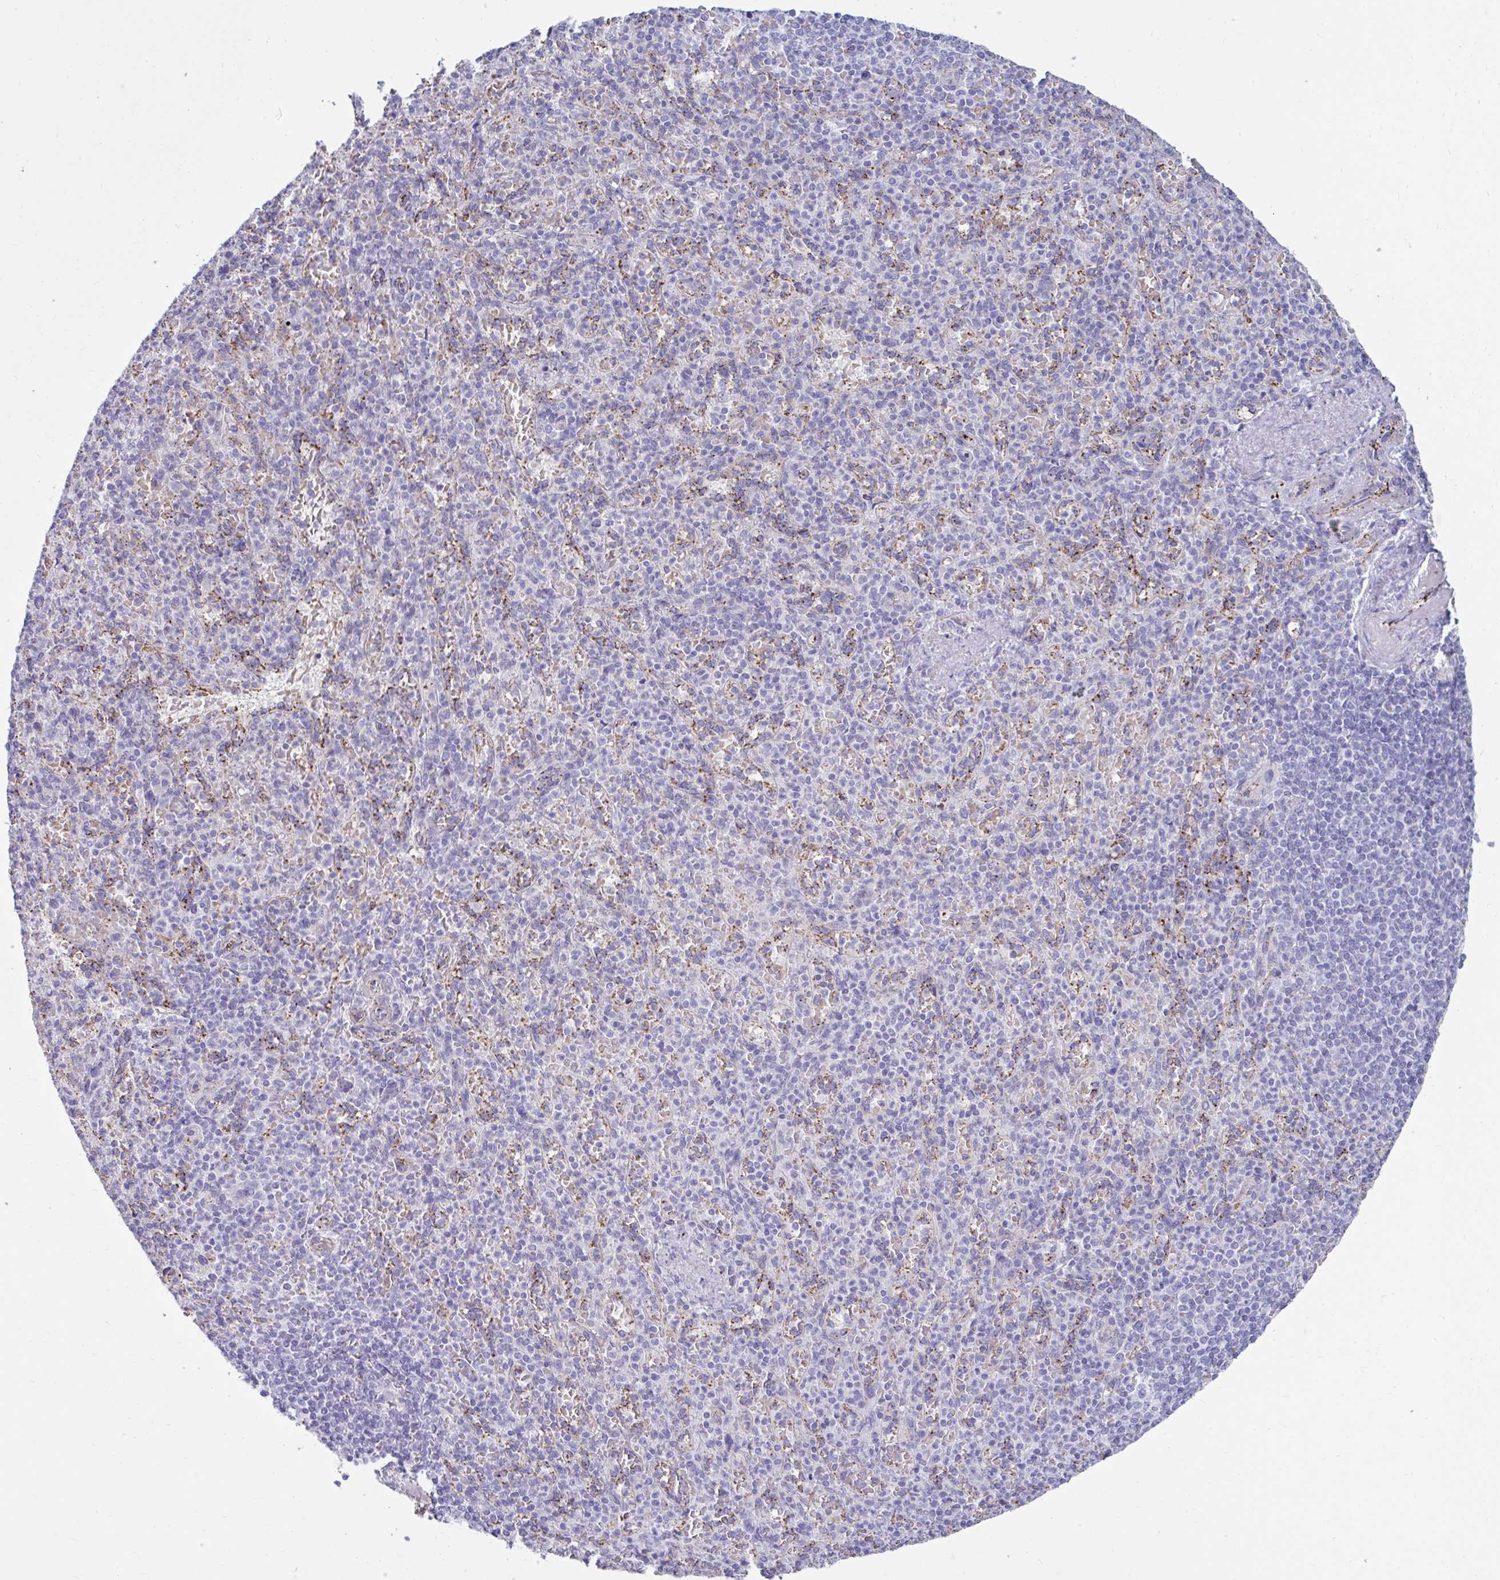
{"staining": {"intensity": "negative", "quantity": "none", "location": "none"}, "tissue": "spleen", "cell_type": "Cells in red pulp", "image_type": "normal", "snomed": [{"axis": "morphology", "description": "Normal tissue, NOS"}, {"axis": "topography", "description": "Spleen"}], "caption": "DAB (3,3'-diaminobenzidine) immunohistochemical staining of unremarkable spleen exhibits no significant staining in cells in red pulp. (DAB (3,3'-diaminobenzidine) IHC, high magnification).", "gene": "UBL3", "patient": {"sex": "female", "age": 74}}